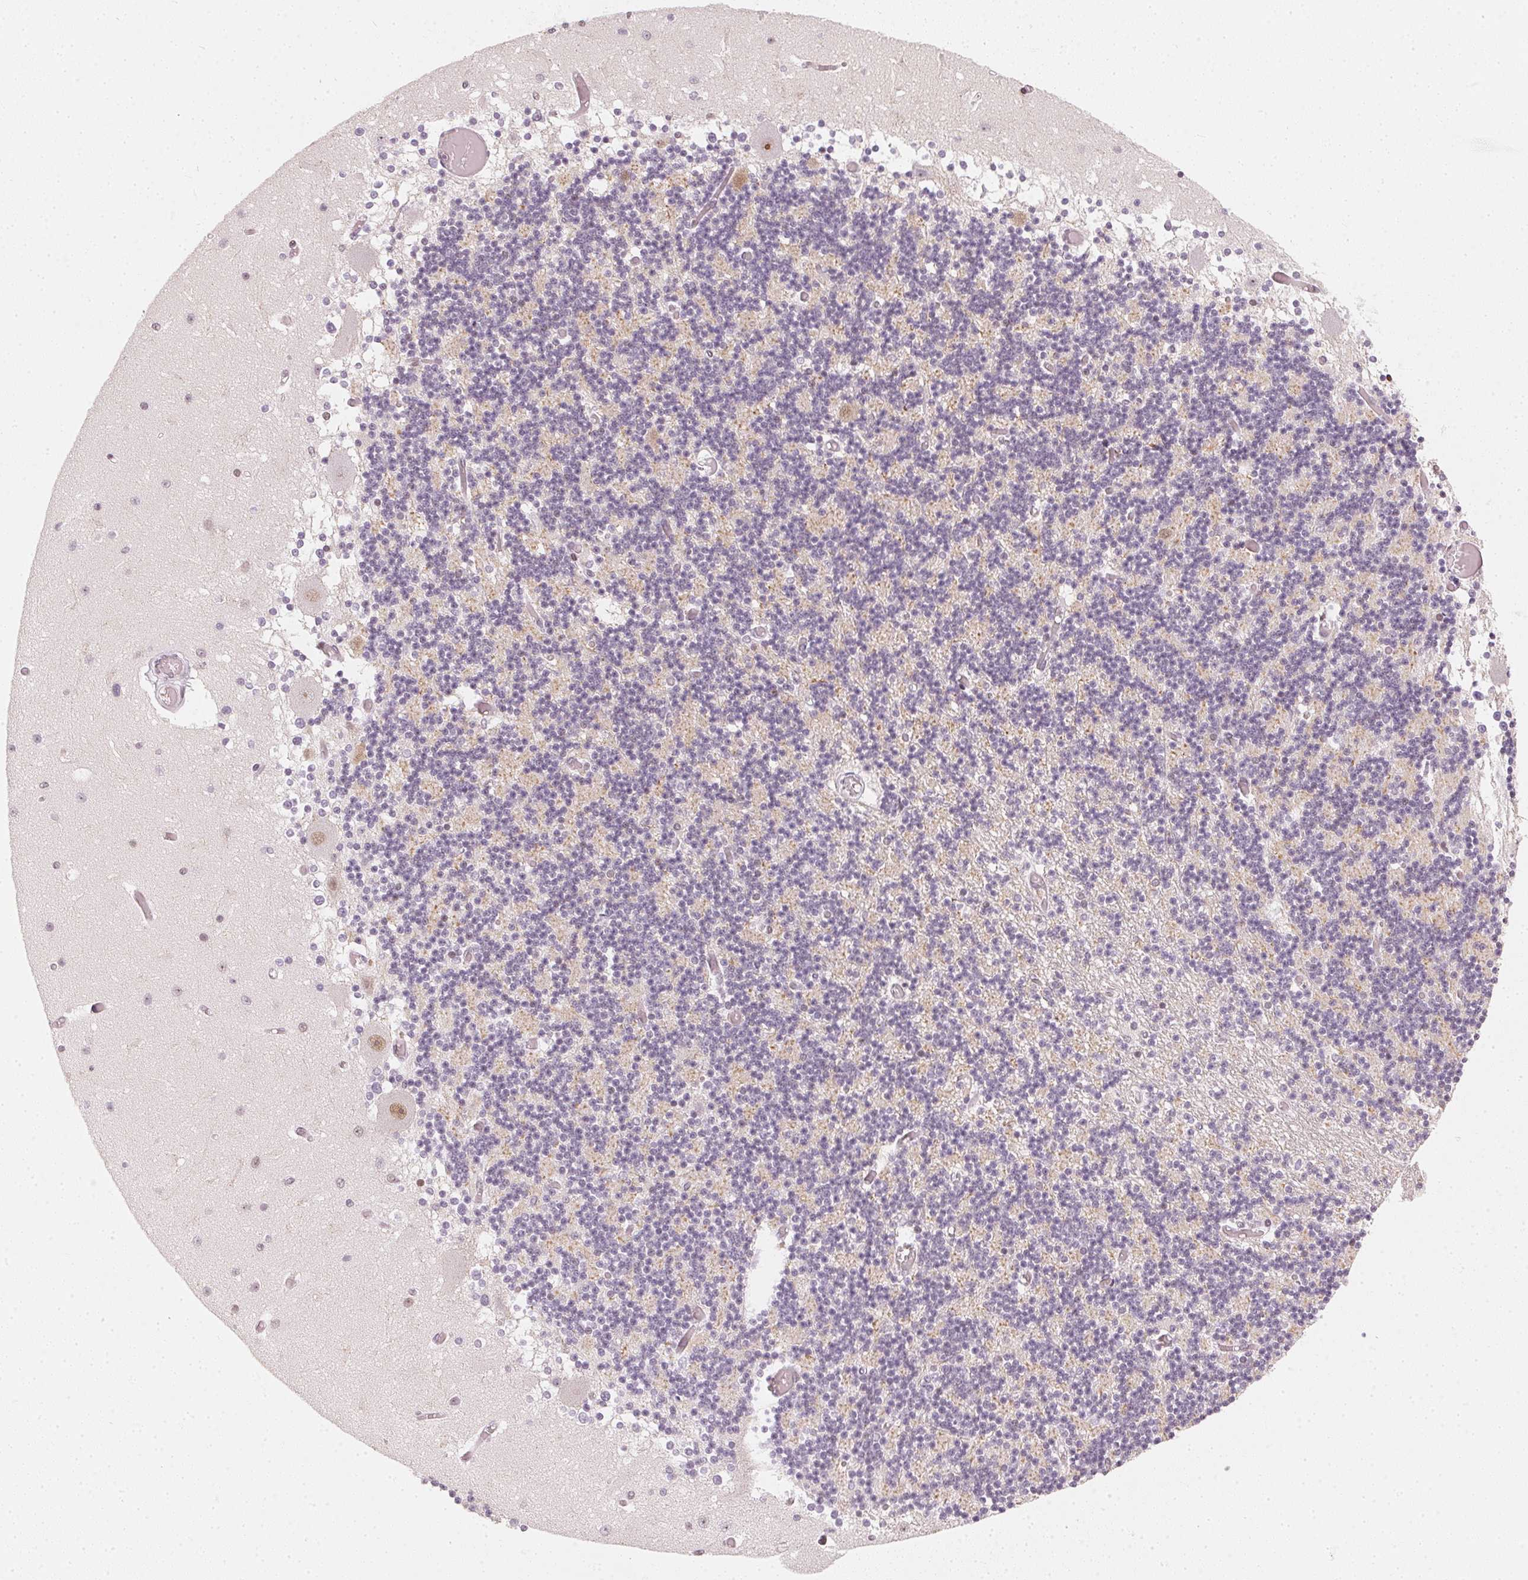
{"staining": {"intensity": "weak", "quantity": "25%-75%", "location": "nuclear"}, "tissue": "cerebellum", "cell_type": "Cells in granular layer", "image_type": "normal", "snomed": [{"axis": "morphology", "description": "Normal tissue, NOS"}, {"axis": "topography", "description": "Cerebellum"}], "caption": "DAB immunohistochemical staining of normal cerebellum shows weak nuclear protein positivity in about 25%-75% of cells in granular layer.", "gene": "DNAJC6", "patient": {"sex": "female", "age": 28}}